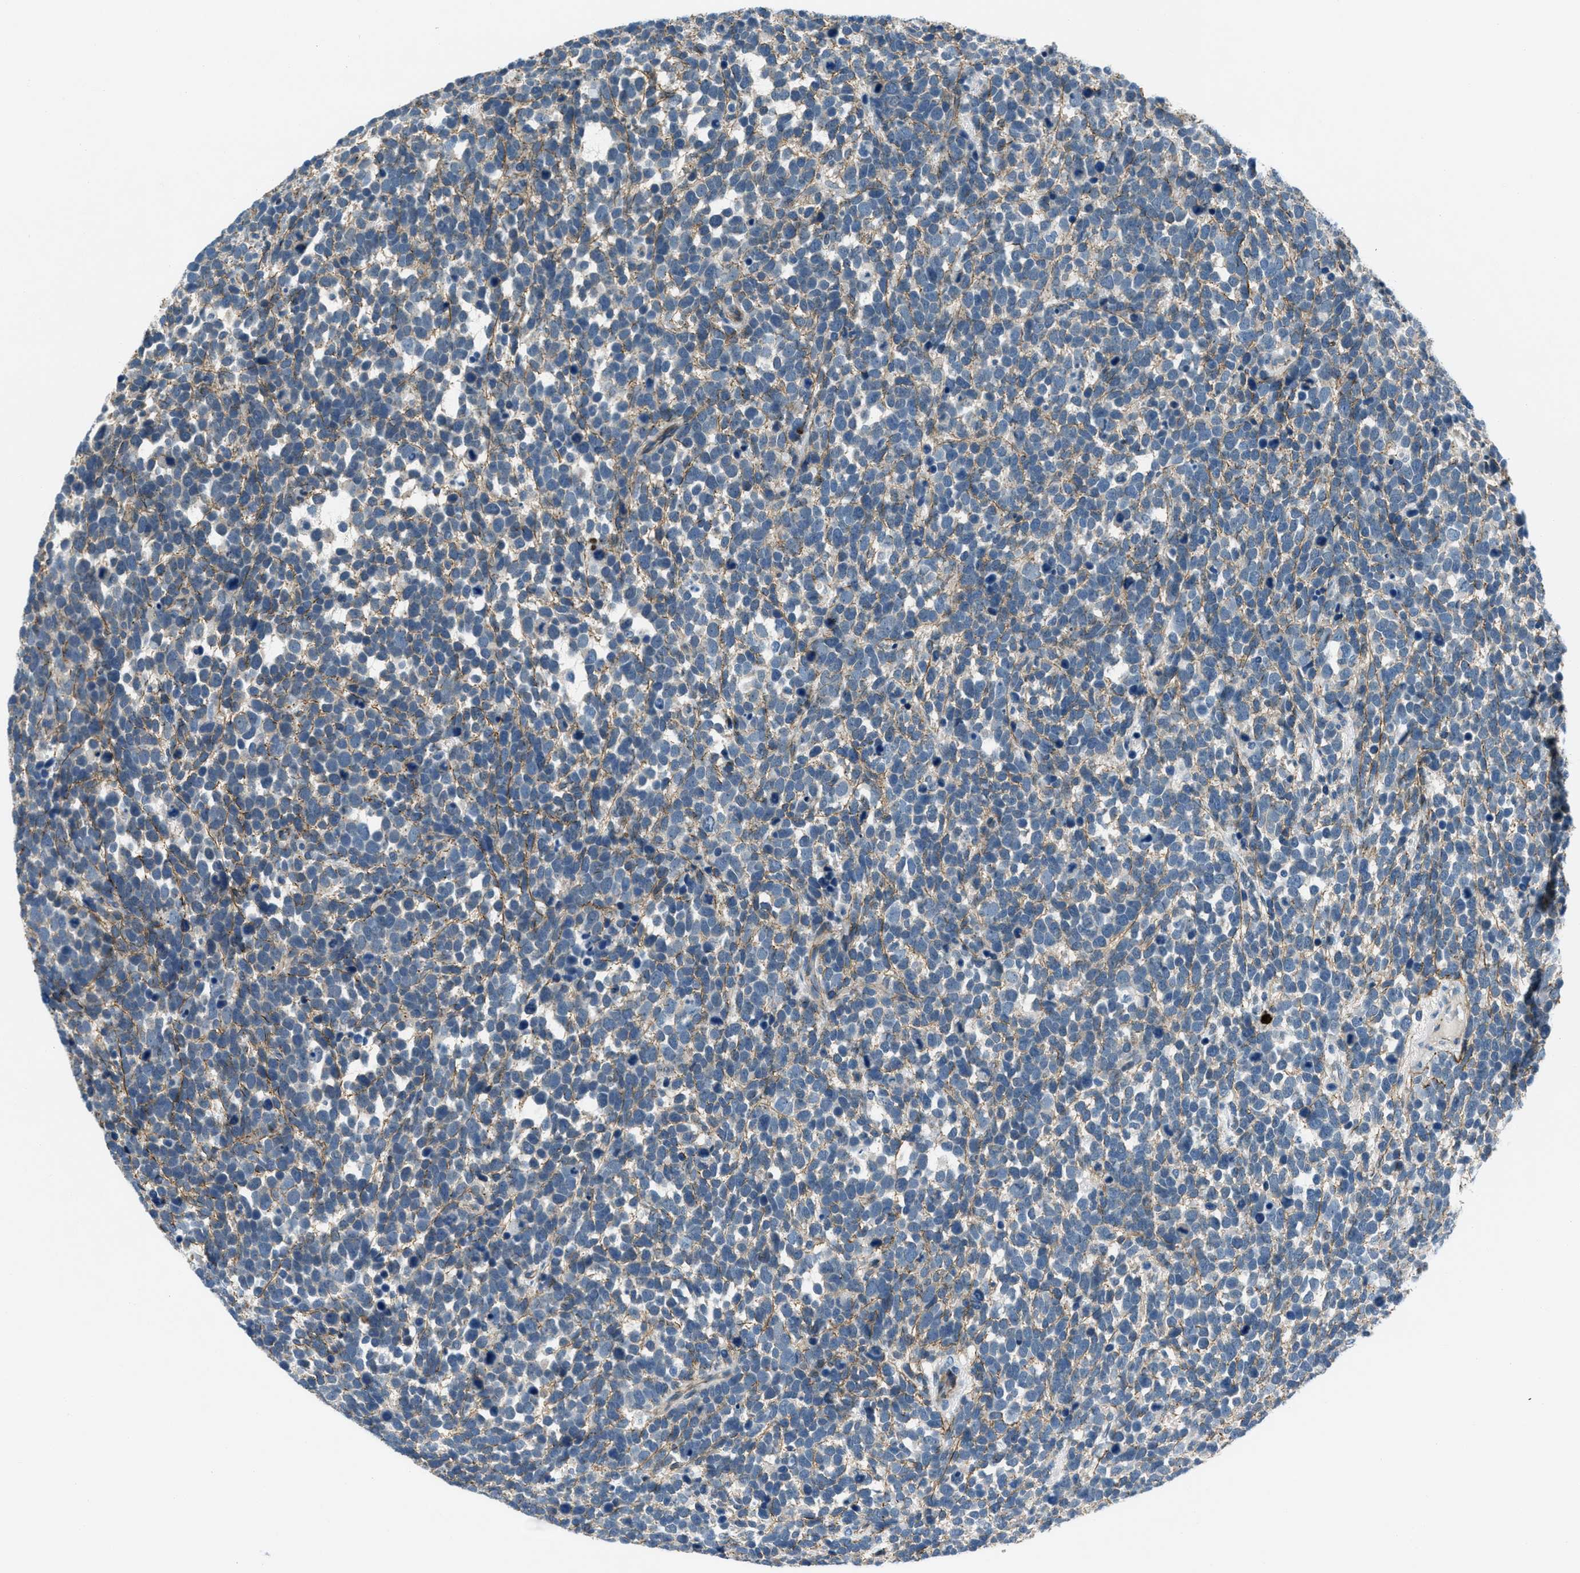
{"staining": {"intensity": "negative", "quantity": "none", "location": "none"}, "tissue": "urothelial cancer", "cell_type": "Tumor cells", "image_type": "cancer", "snomed": [{"axis": "morphology", "description": "Urothelial carcinoma, High grade"}, {"axis": "topography", "description": "Urinary bladder"}], "caption": "Immunohistochemical staining of human urothelial cancer displays no significant expression in tumor cells.", "gene": "FBN1", "patient": {"sex": "female", "age": 82}}